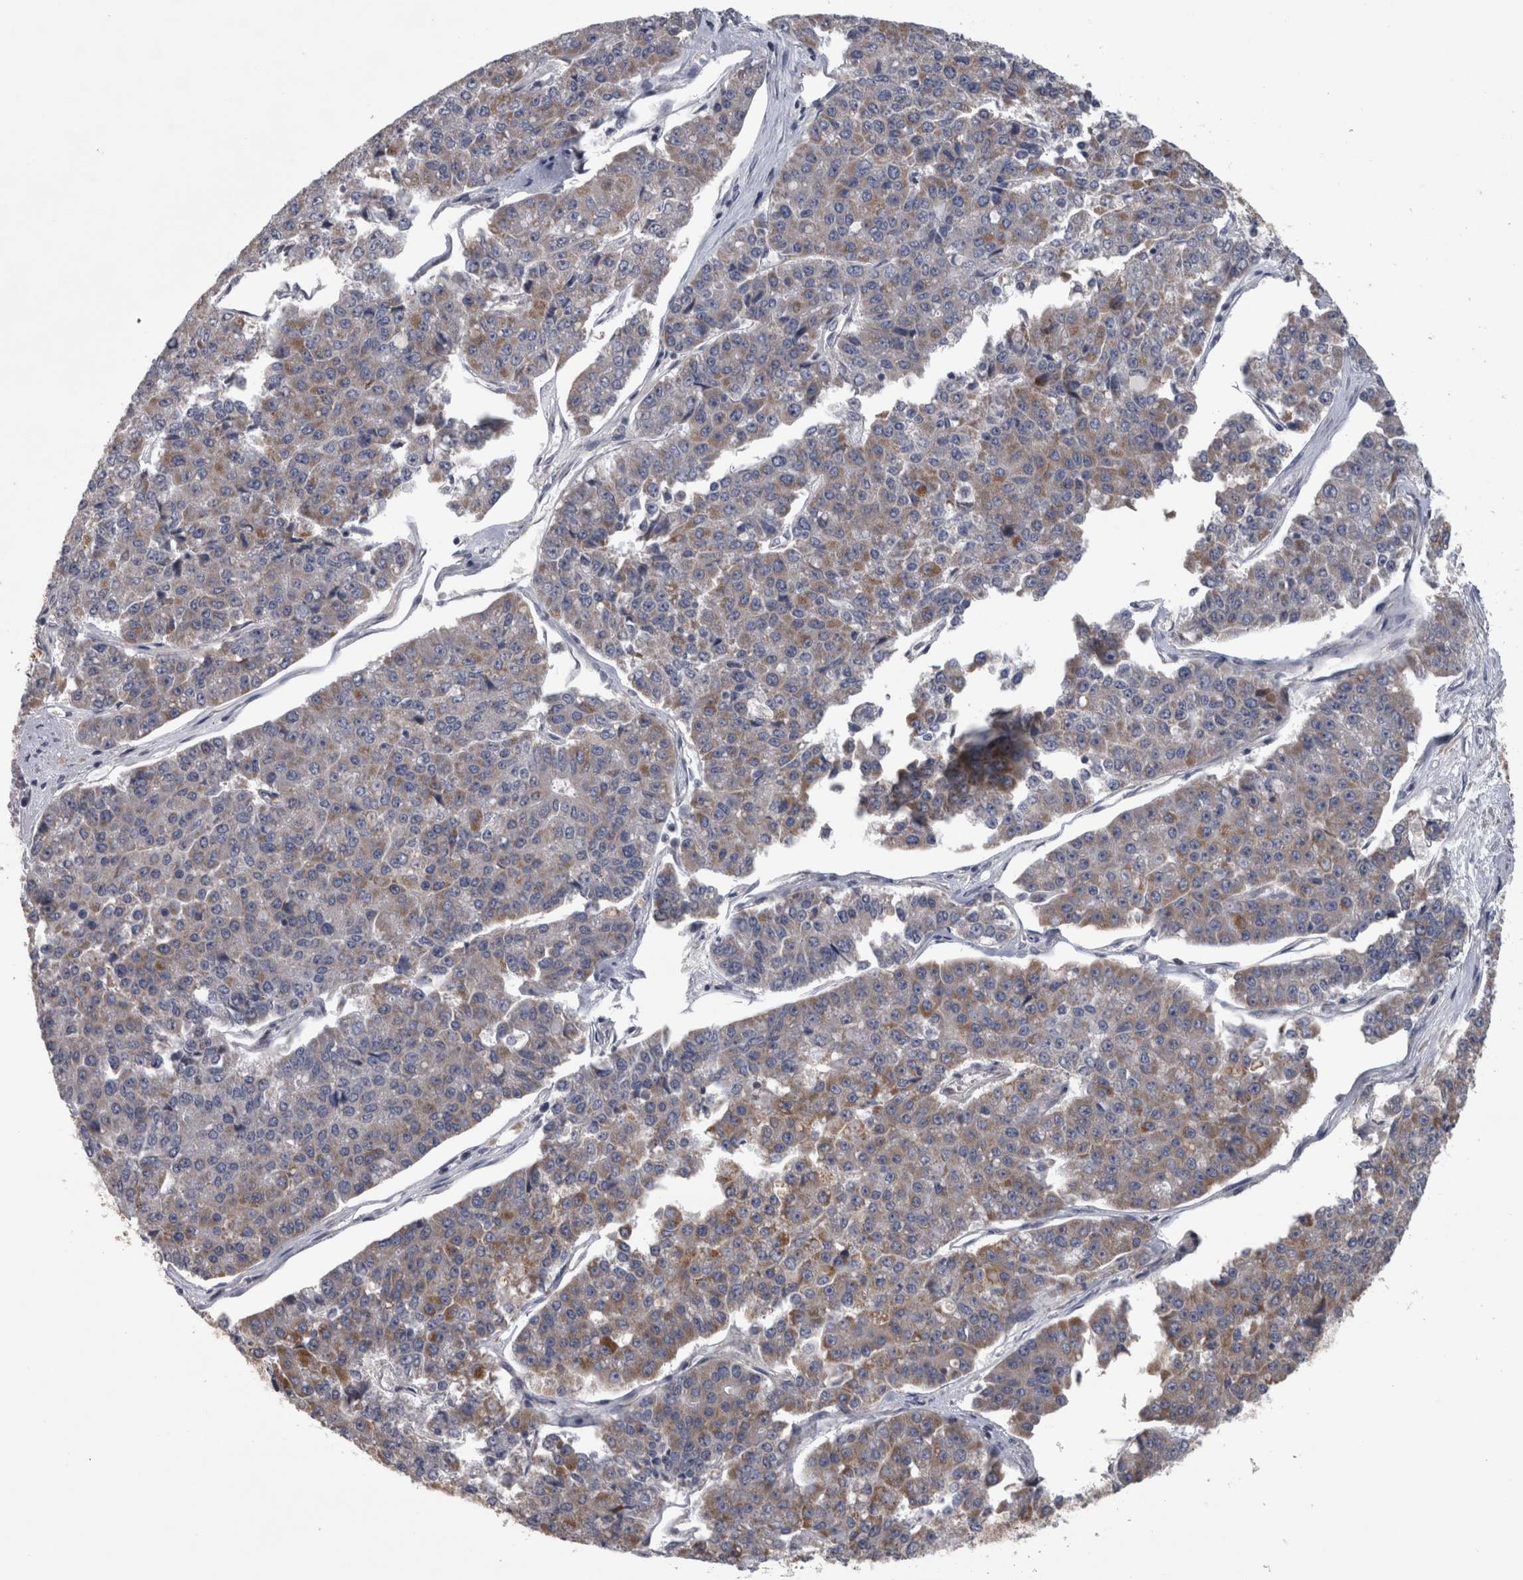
{"staining": {"intensity": "weak", "quantity": "25%-75%", "location": "cytoplasmic/membranous"}, "tissue": "pancreatic cancer", "cell_type": "Tumor cells", "image_type": "cancer", "snomed": [{"axis": "morphology", "description": "Adenocarcinoma, NOS"}, {"axis": "topography", "description": "Pancreas"}], "caption": "This is an image of IHC staining of adenocarcinoma (pancreatic), which shows weak staining in the cytoplasmic/membranous of tumor cells.", "gene": "DBT", "patient": {"sex": "male", "age": 50}}